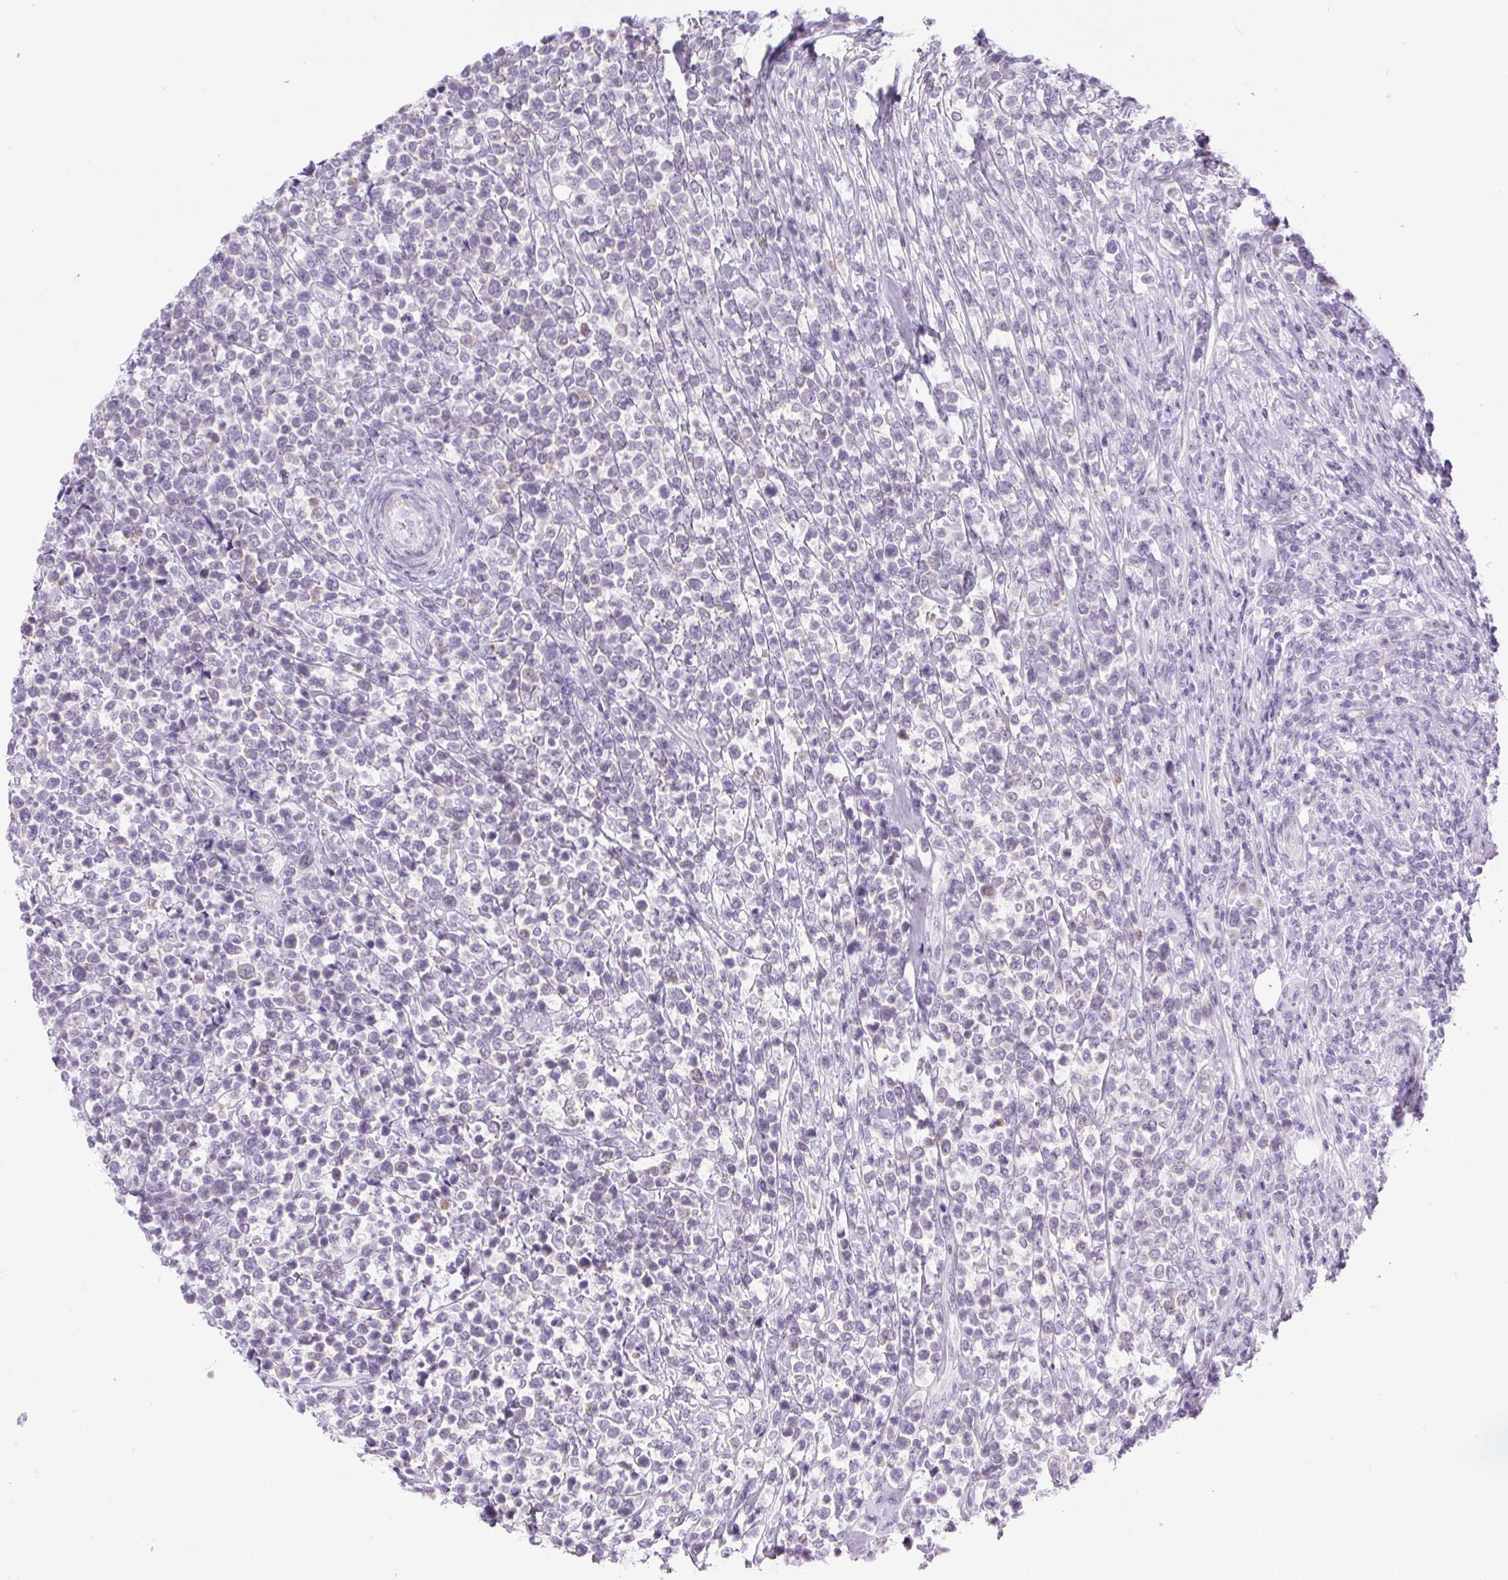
{"staining": {"intensity": "negative", "quantity": "none", "location": "none"}, "tissue": "lymphoma", "cell_type": "Tumor cells", "image_type": "cancer", "snomed": [{"axis": "morphology", "description": "Malignant lymphoma, non-Hodgkin's type, High grade"}, {"axis": "topography", "description": "Soft tissue"}], "caption": "Immunohistochemical staining of human high-grade malignant lymphoma, non-Hodgkin's type shows no significant positivity in tumor cells.", "gene": "BCAS1", "patient": {"sex": "female", "age": 56}}